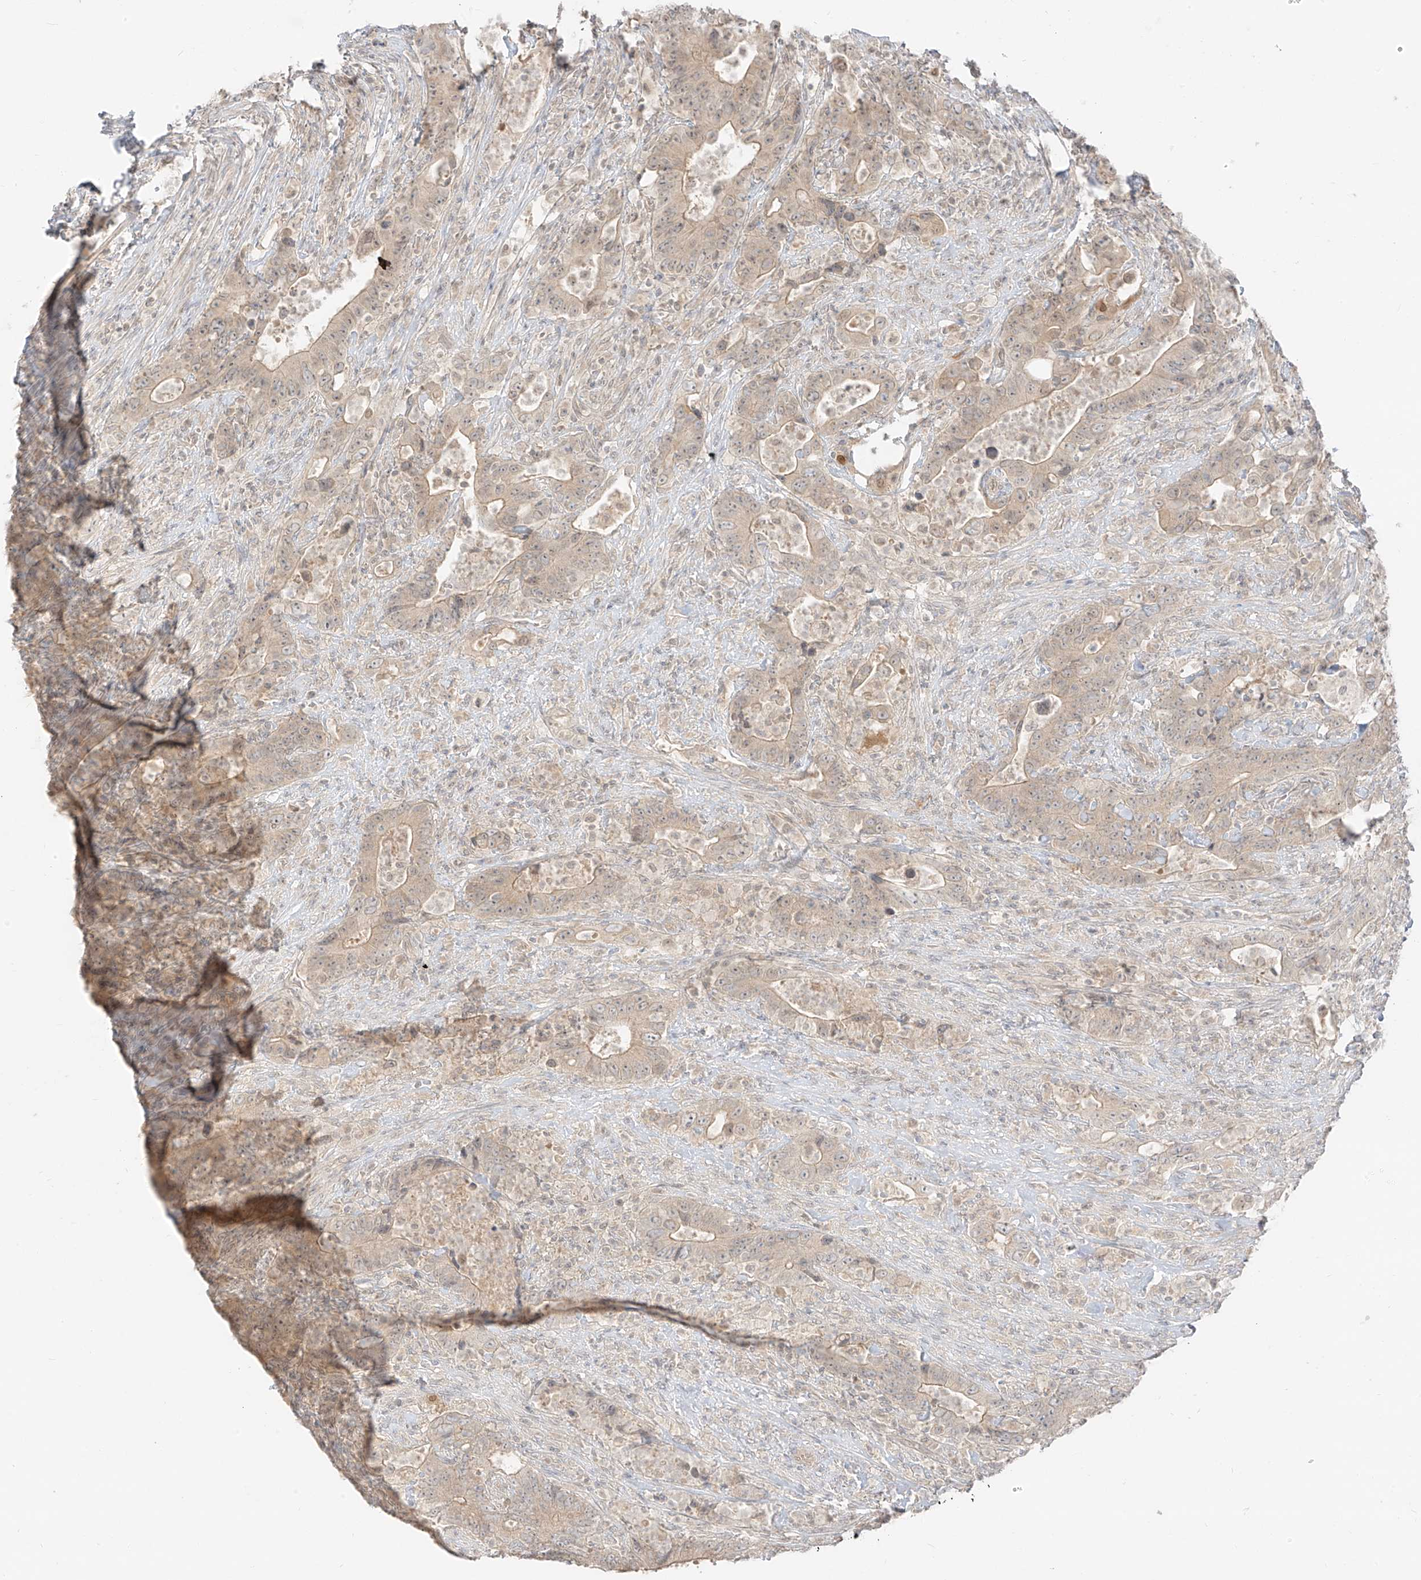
{"staining": {"intensity": "weak", "quantity": "<25%", "location": "cytoplasmic/membranous"}, "tissue": "colorectal cancer", "cell_type": "Tumor cells", "image_type": "cancer", "snomed": [{"axis": "morphology", "description": "Adenocarcinoma, NOS"}, {"axis": "topography", "description": "Colon"}], "caption": "Tumor cells are negative for brown protein staining in colorectal cancer.", "gene": "LIPT1", "patient": {"sex": "female", "age": 75}}